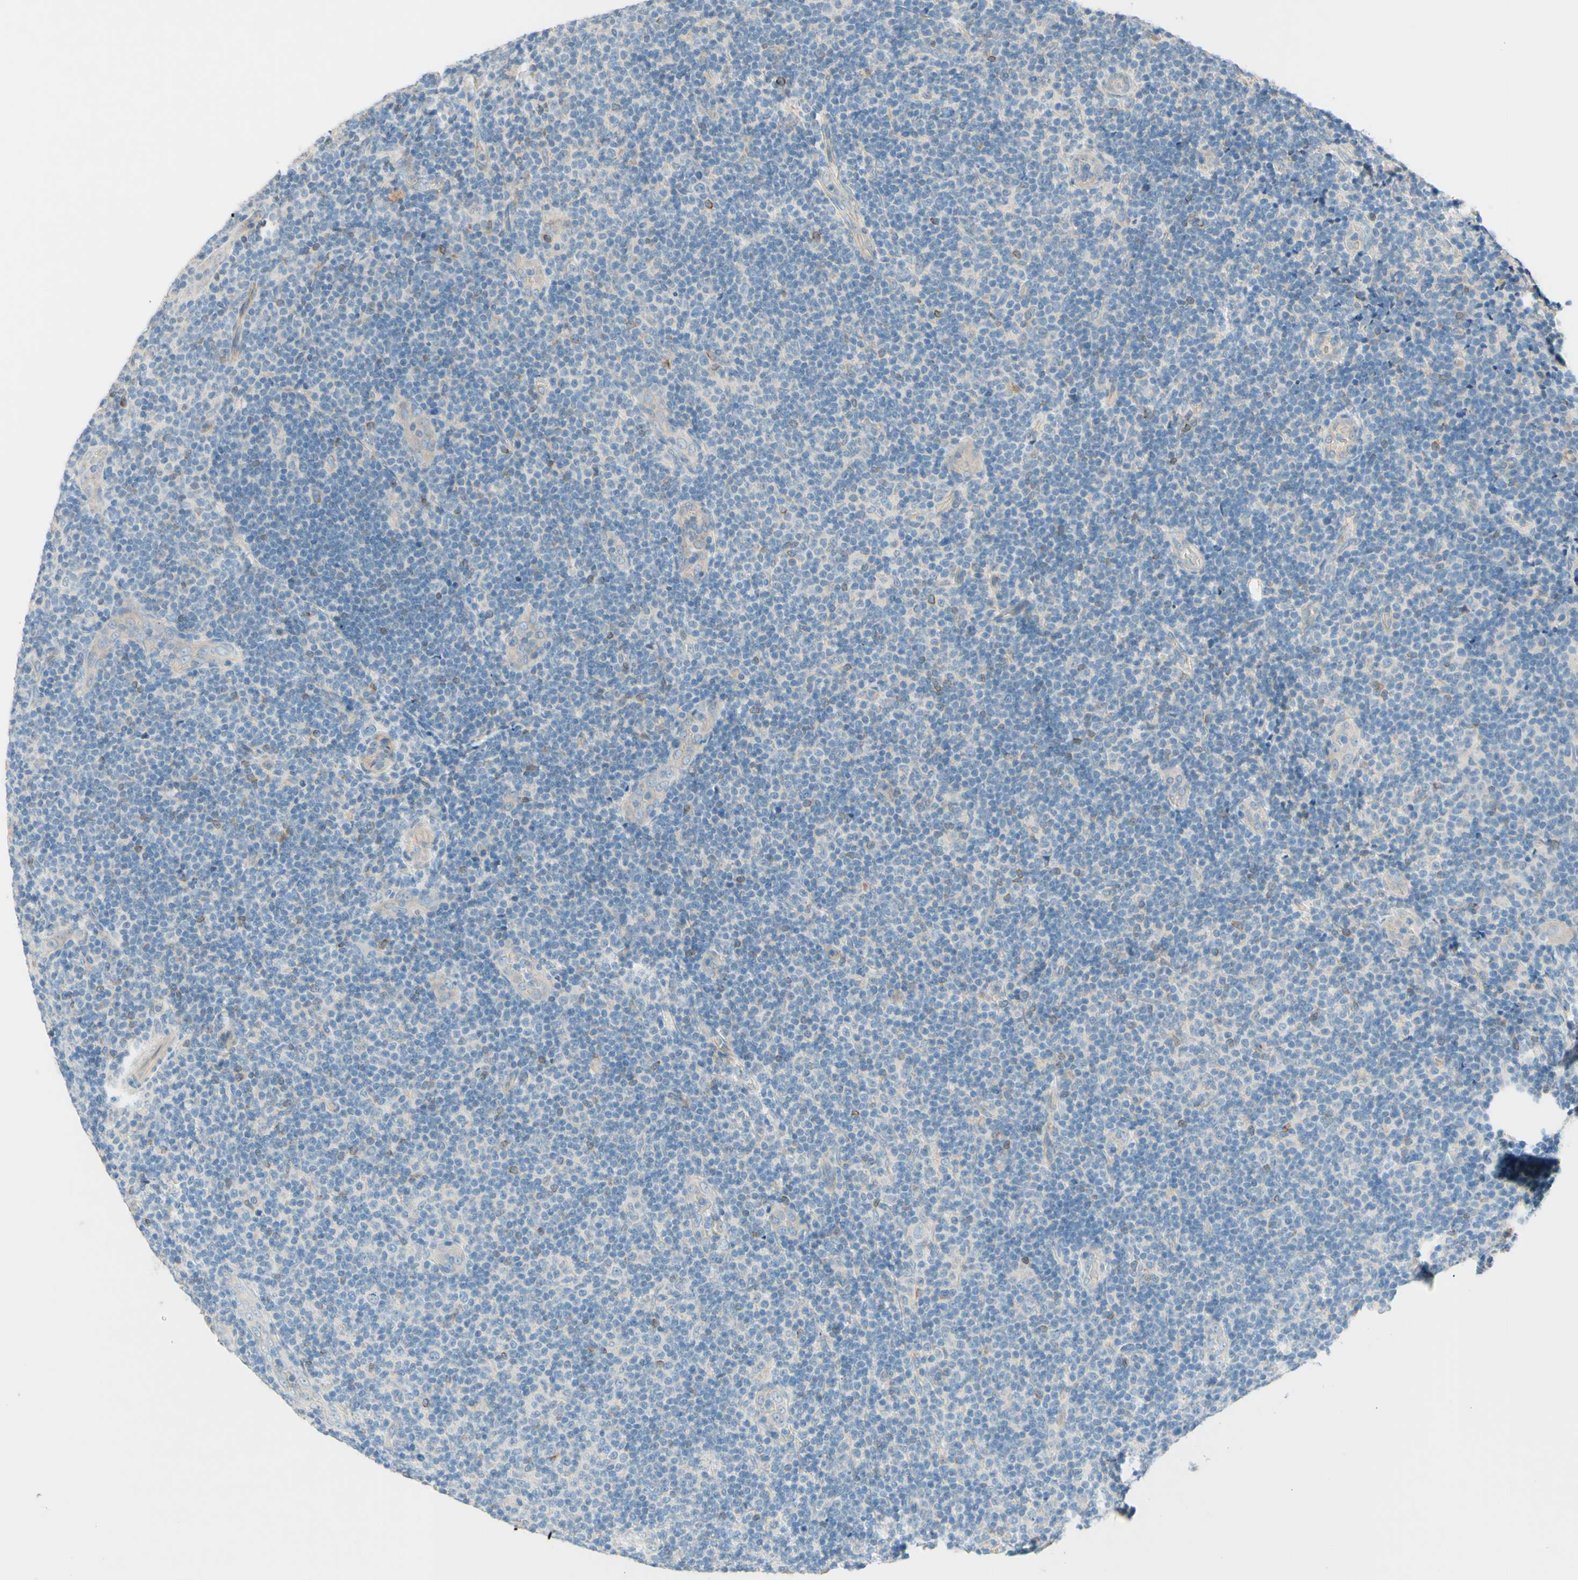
{"staining": {"intensity": "negative", "quantity": "none", "location": "none"}, "tissue": "lymphoma", "cell_type": "Tumor cells", "image_type": "cancer", "snomed": [{"axis": "morphology", "description": "Malignant lymphoma, non-Hodgkin's type, Low grade"}, {"axis": "topography", "description": "Lymph node"}], "caption": "High magnification brightfield microscopy of low-grade malignant lymphoma, non-Hodgkin's type stained with DAB (3,3'-diaminobenzidine) (brown) and counterstained with hematoxylin (blue): tumor cells show no significant positivity.", "gene": "IL2", "patient": {"sex": "male", "age": 83}}